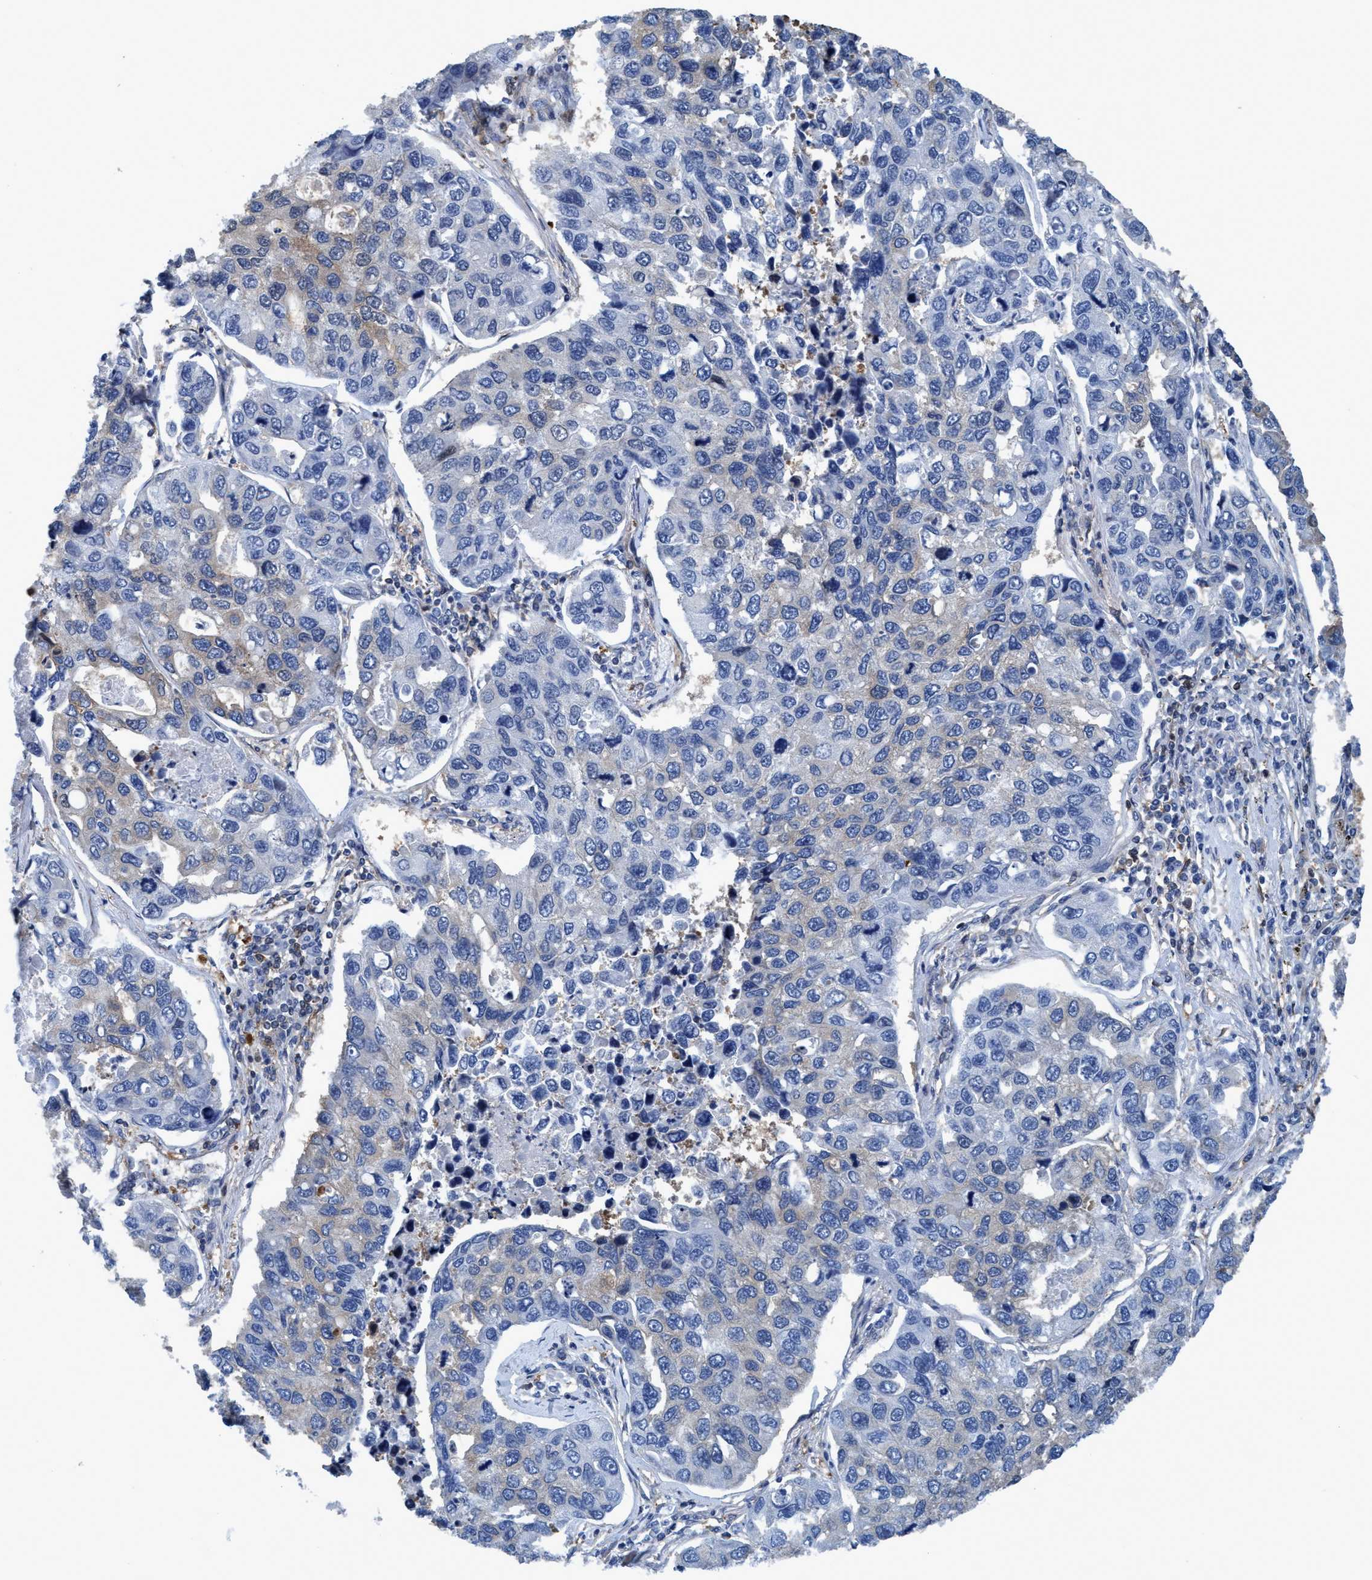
{"staining": {"intensity": "negative", "quantity": "none", "location": "none"}, "tissue": "lung cancer", "cell_type": "Tumor cells", "image_type": "cancer", "snomed": [{"axis": "morphology", "description": "Adenocarcinoma, NOS"}, {"axis": "topography", "description": "Lung"}], "caption": "Tumor cells show no significant positivity in lung adenocarcinoma.", "gene": "NMT1", "patient": {"sex": "male", "age": 64}}